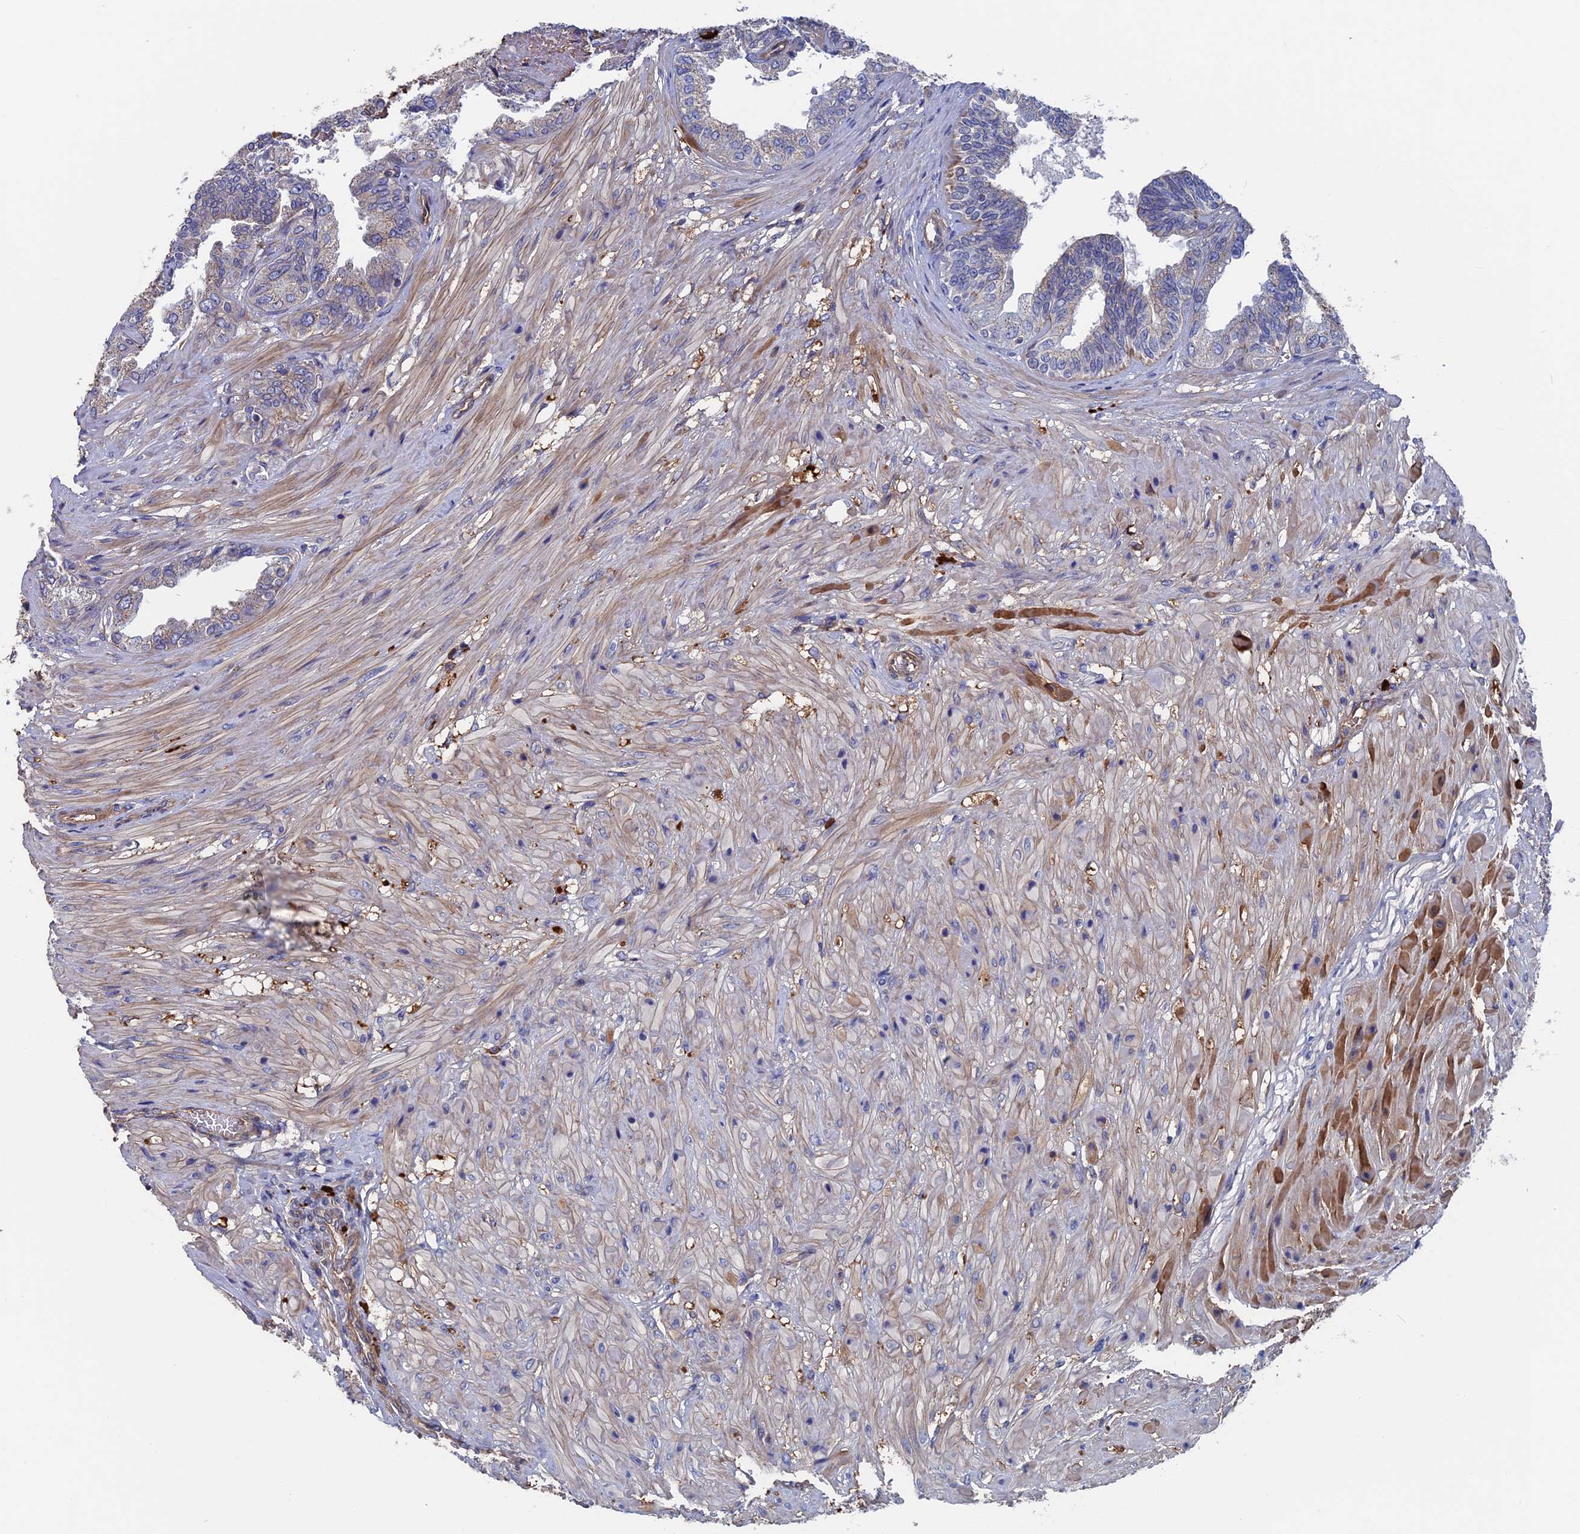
{"staining": {"intensity": "weak", "quantity": "<25%", "location": "cytoplasmic/membranous"}, "tissue": "seminal vesicle", "cell_type": "Glandular cells", "image_type": "normal", "snomed": [{"axis": "morphology", "description": "Normal tissue, NOS"}, {"axis": "topography", "description": "Seminal veicle"}], "caption": "Glandular cells show no significant staining in benign seminal vesicle. (Brightfield microscopy of DAB (3,3'-diaminobenzidine) IHC at high magnification).", "gene": "RPUSD1", "patient": {"sex": "male", "age": 63}}